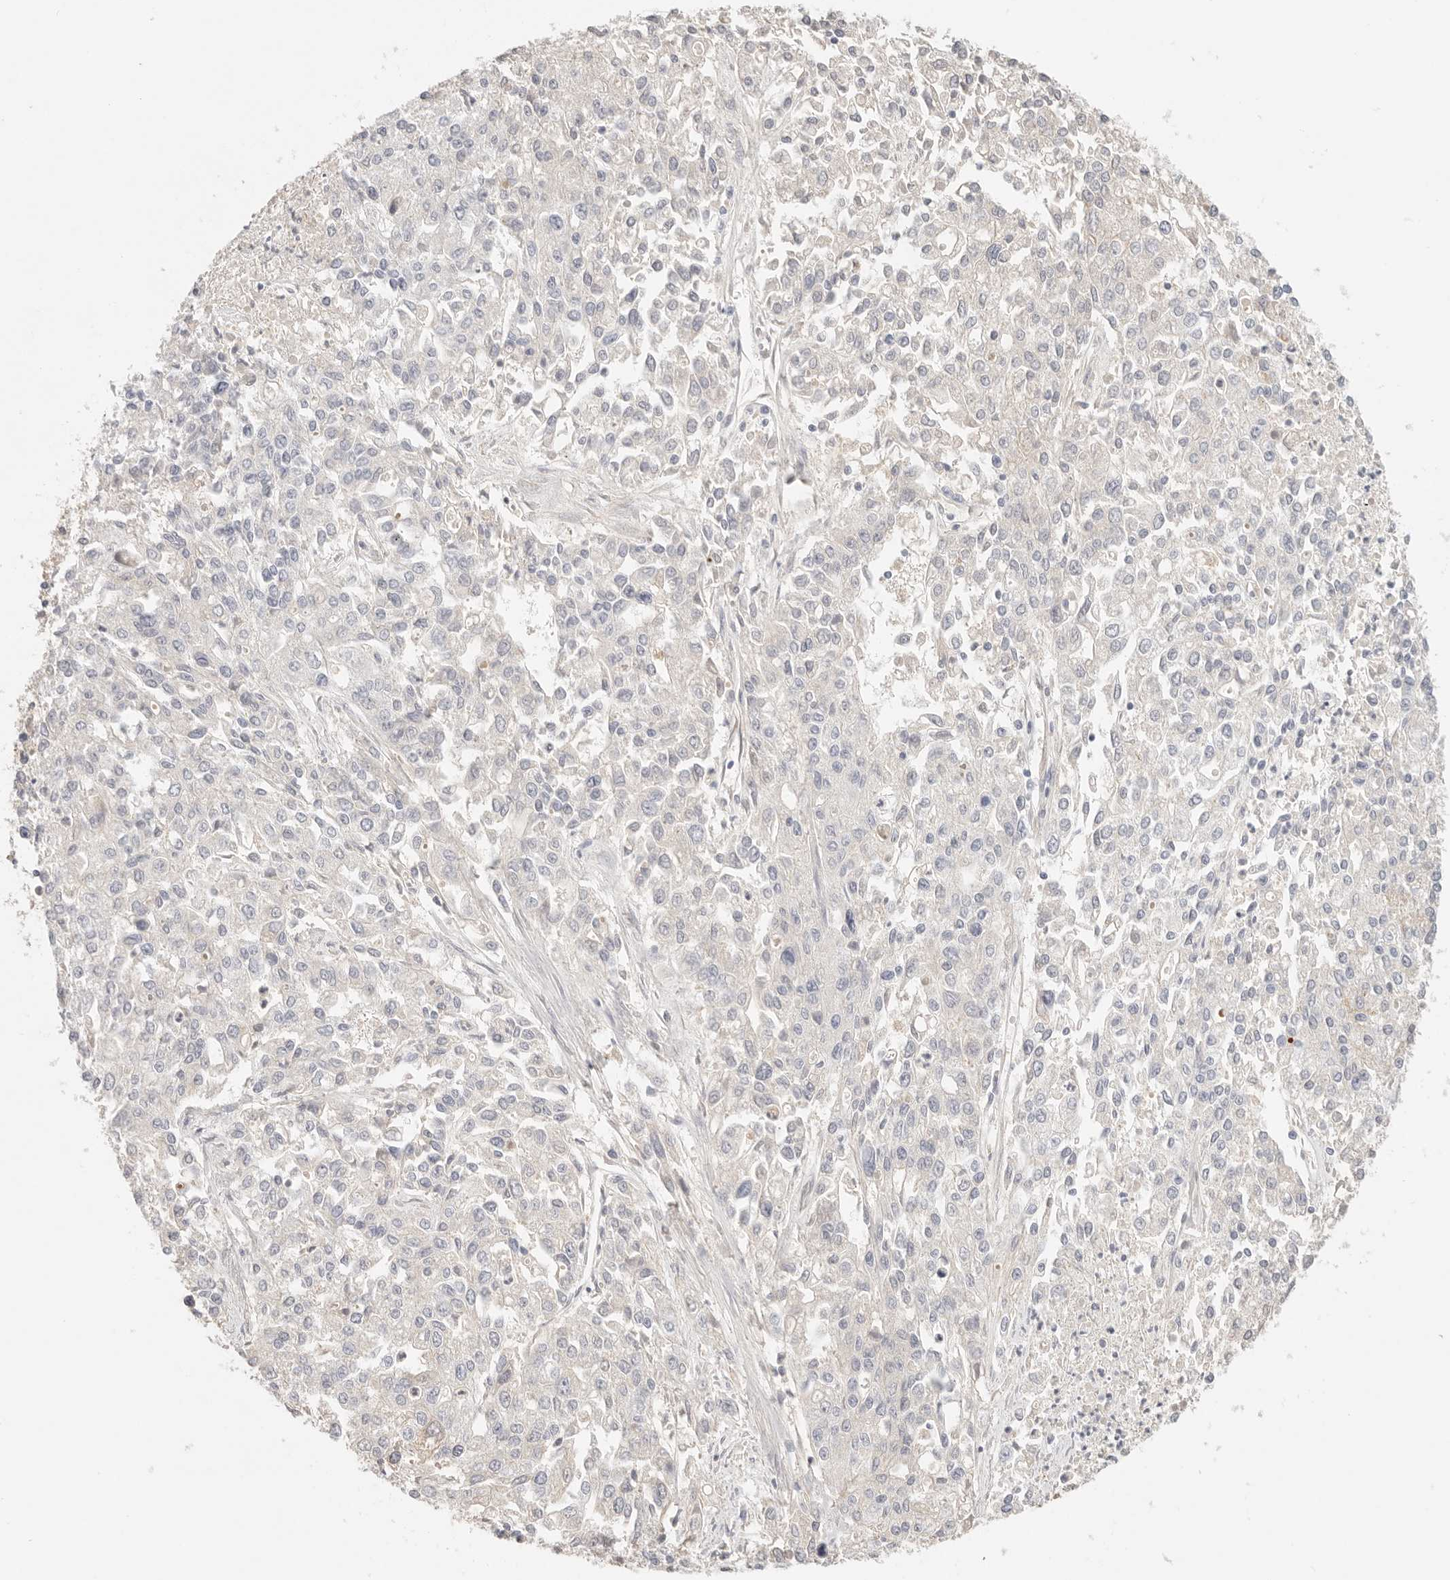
{"staining": {"intensity": "negative", "quantity": "none", "location": "none"}, "tissue": "endometrial cancer", "cell_type": "Tumor cells", "image_type": "cancer", "snomed": [{"axis": "morphology", "description": "Adenocarcinoma, NOS"}, {"axis": "topography", "description": "Endometrium"}], "caption": "Immunohistochemistry (IHC) micrograph of human endometrial cancer stained for a protein (brown), which displays no expression in tumor cells. (Brightfield microscopy of DAB (3,3'-diaminobenzidine) immunohistochemistry (IHC) at high magnification).", "gene": "CEP120", "patient": {"sex": "female", "age": 49}}